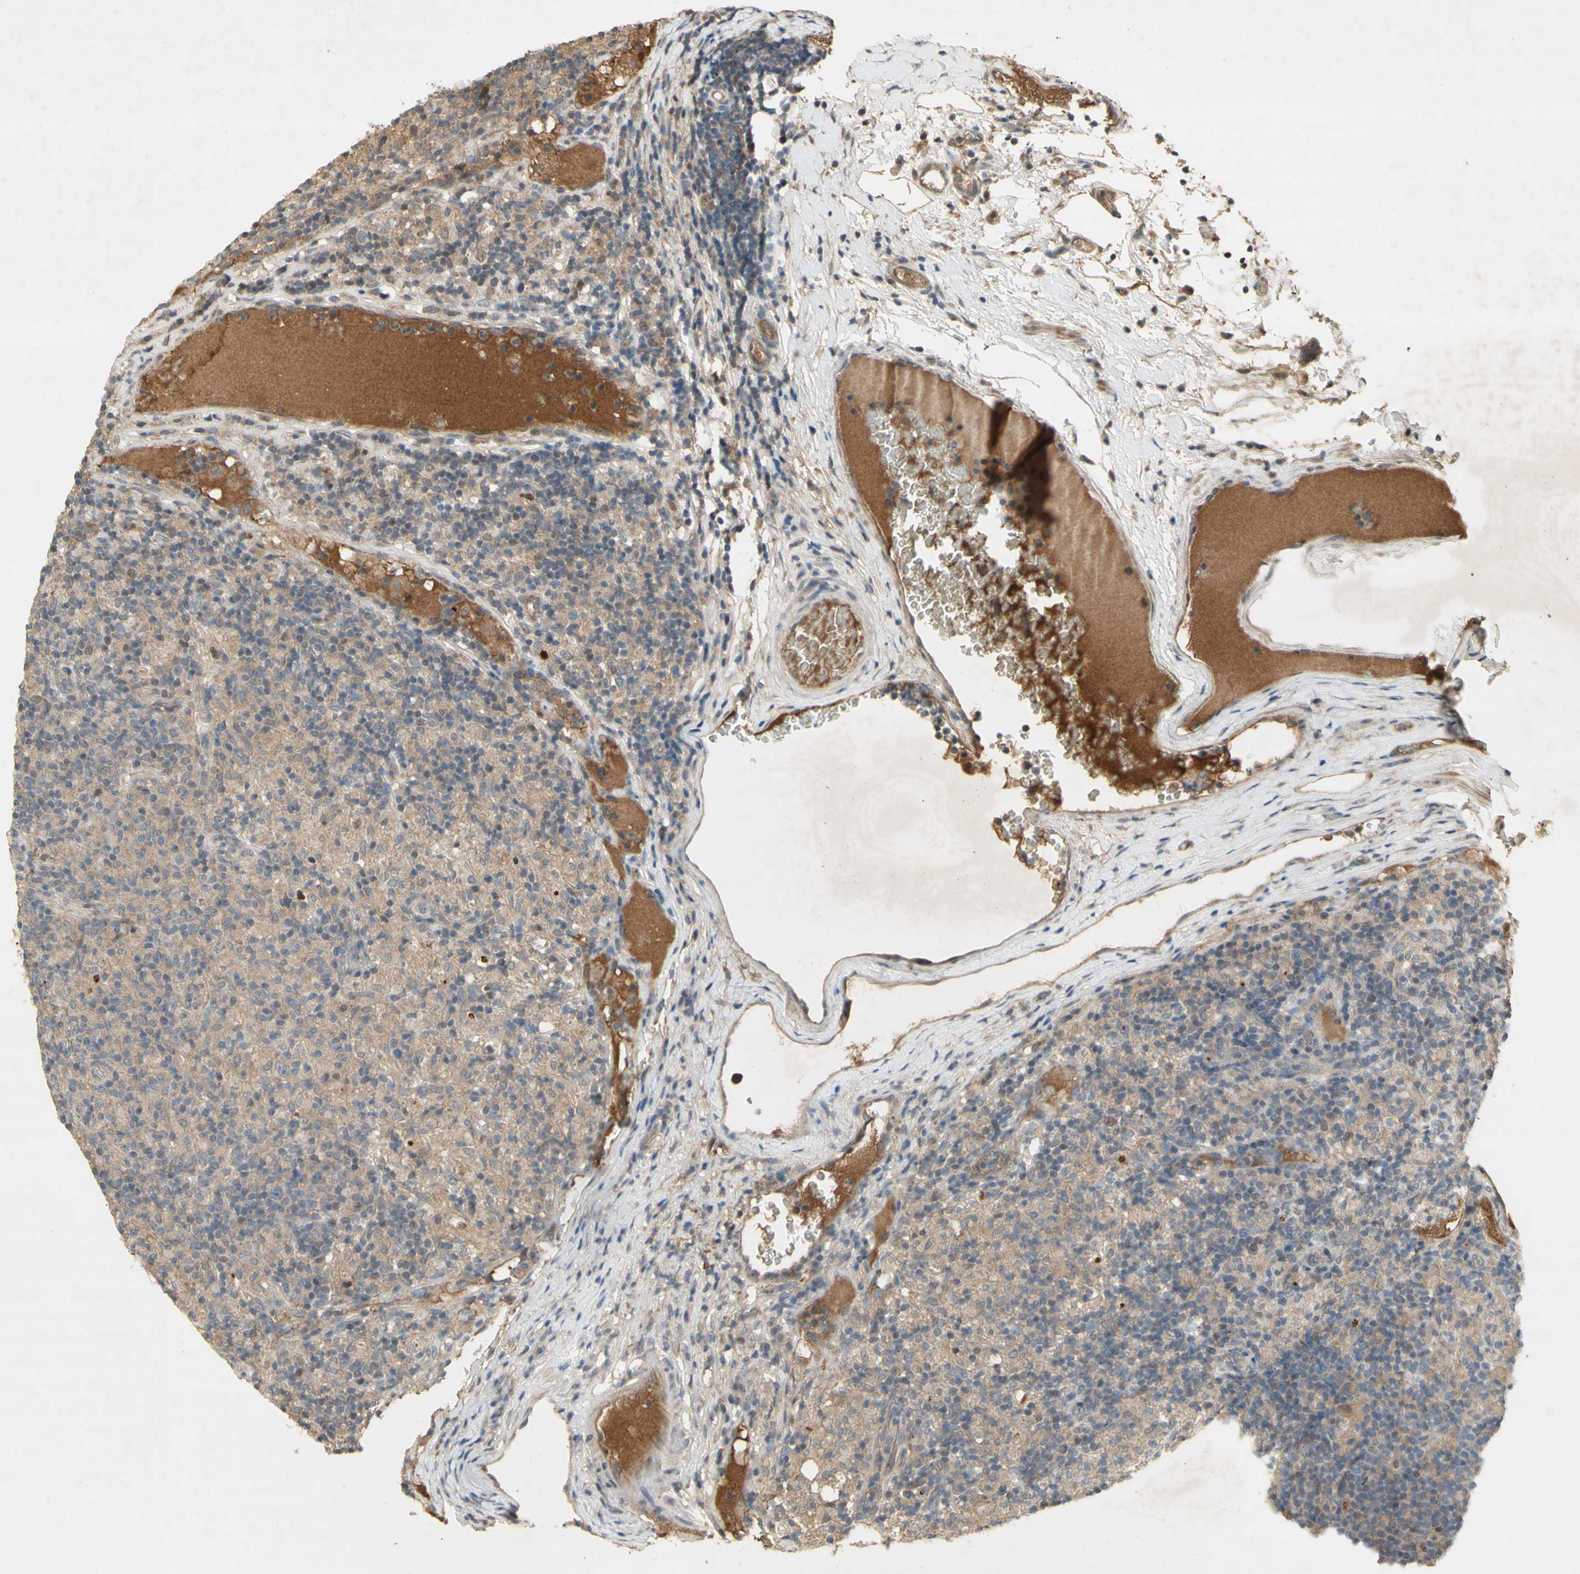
{"staining": {"intensity": "negative", "quantity": "none", "location": "none"}, "tissue": "lymphoma", "cell_type": "Tumor cells", "image_type": "cancer", "snomed": [{"axis": "morphology", "description": "Hodgkin's disease, NOS"}, {"axis": "topography", "description": "Lymph node"}], "caption": "Tumor cells are negative for brown protein staining in lymphoma.", "gene": "NRG4", "patient": {"sex": "male", "age": 70}}